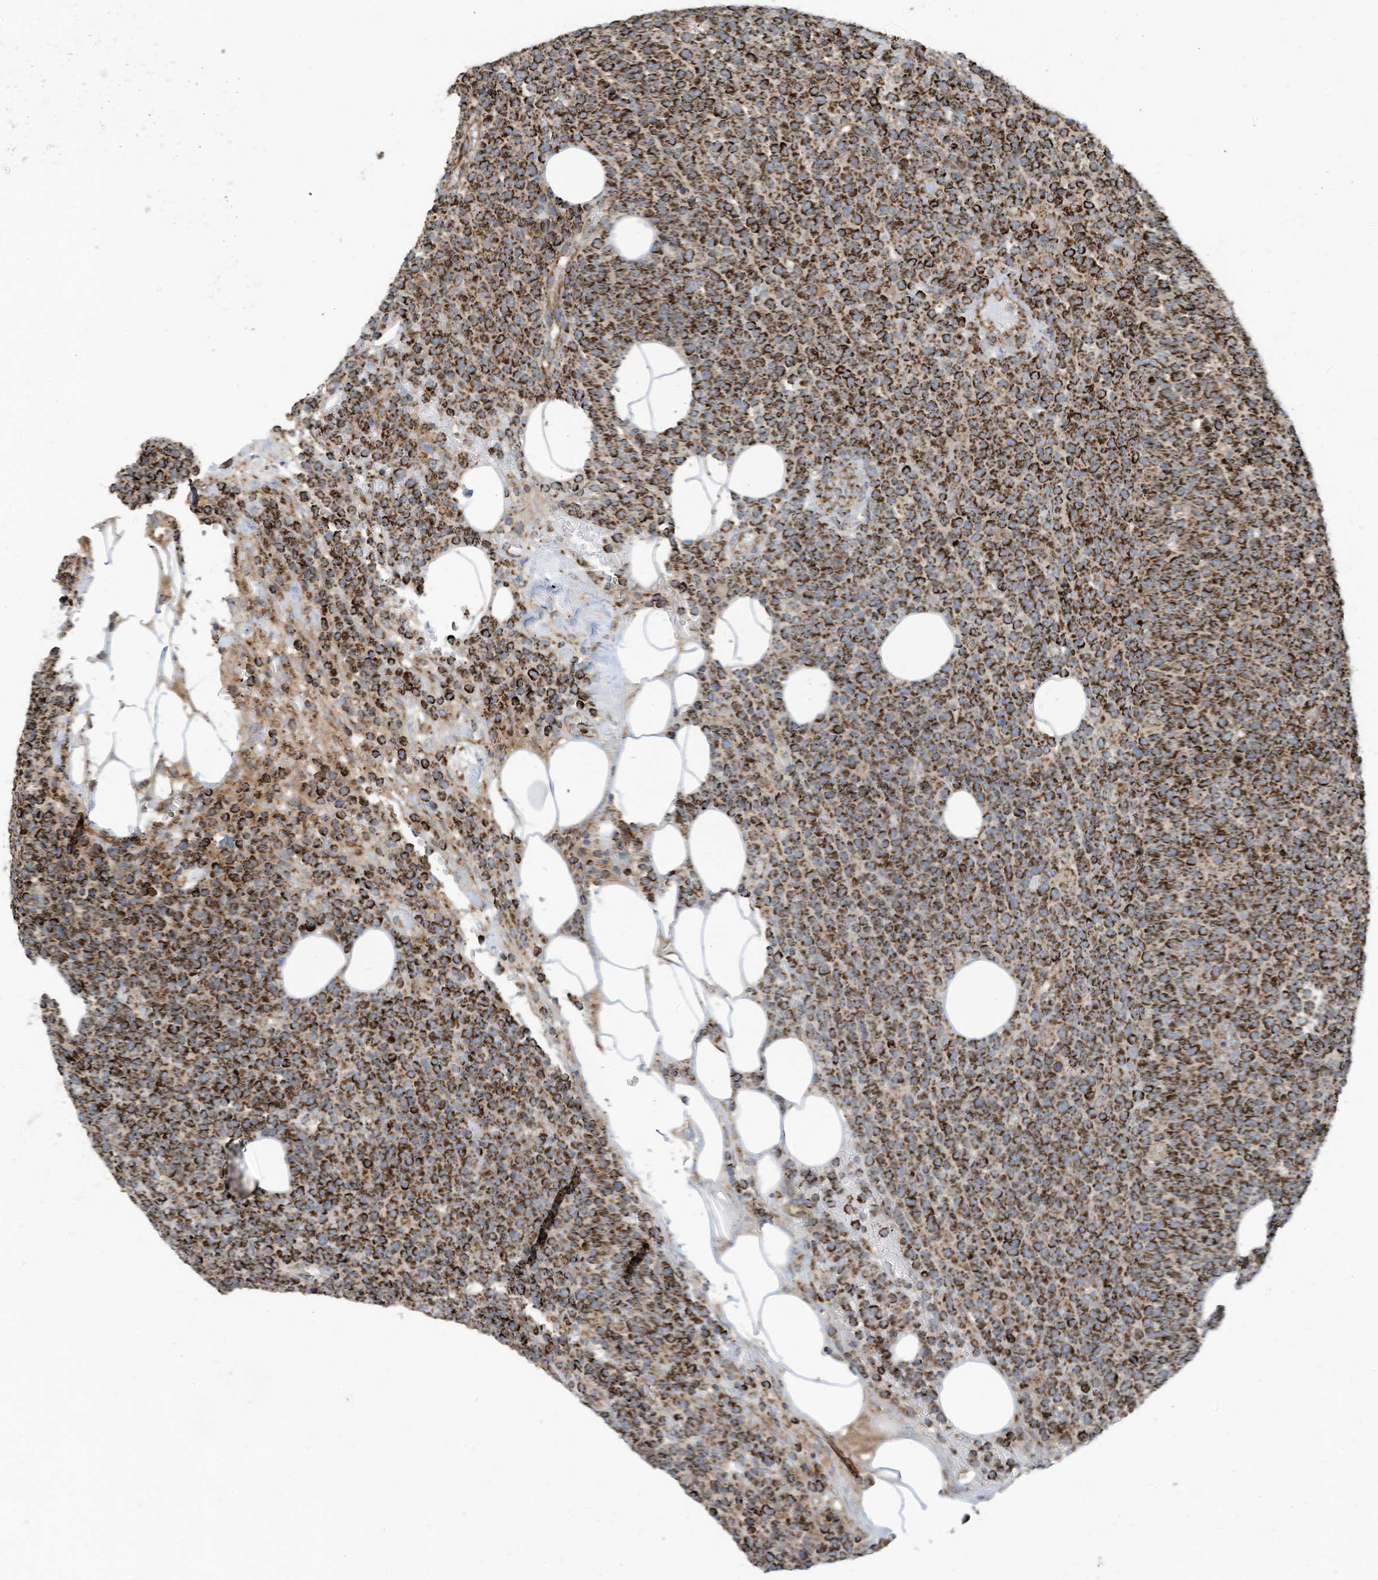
{"staining": {"intensity": "strong", "quantity": ">75%", "location": "cytoplasmic/membranous"}, "tissue": "lymphoma", "cell_type": "Tumor cells", "image_type": "cancer", "snomed": [{"axis": "morphology", "description": "Malignant lymphoma, non-Hodgkin's type, High grade"}, {"axis": "topography", "description": "Lymph node"}], "caption": "Protein staining demonstrates strong cytoplasmic/membranous positivity in approximately >75% of tumor cells in high-grade malignant lymphoma, non-Hodgkin's type.", "gene": "COX10", "patient": {"sex": "male", "age": 61}}